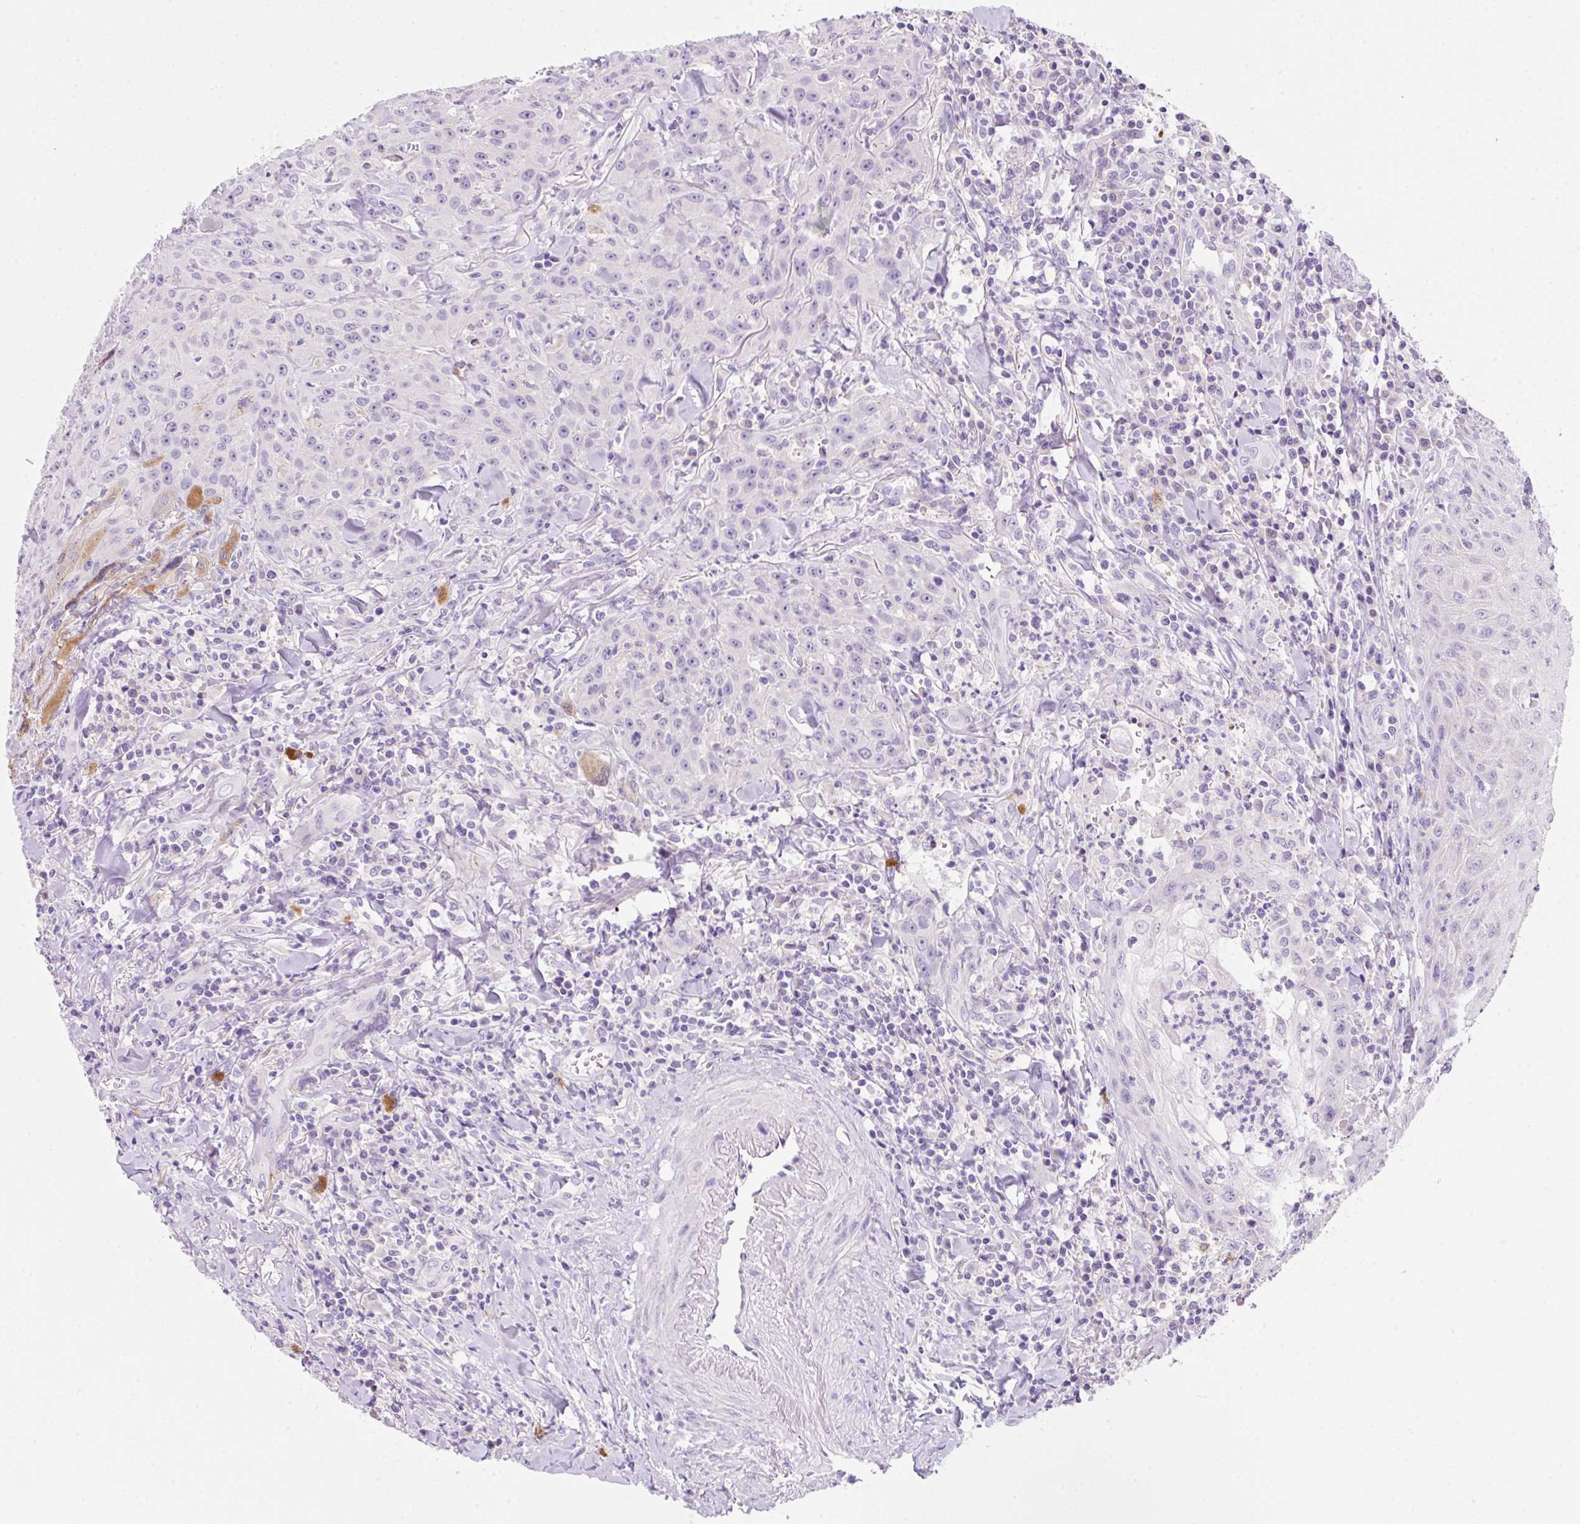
{"staining": {"intensity": "negative", "quantity": "none", "location": "none"}, "tissue": "head and neck cancer", "cell_type": "Tumor cells", "image_type": "cancer", "snomed": [{"axis": "morphology", "description": "Normal tissue, NOS"}, {"axis": "morphology", "description": "Squamous cell carcinoma, NOS"}, {"axis": "topography", "description": "Oral tissue"}, {"axis": "topography", "description": "Head-Neck"}], "caption": "Tumor cells are negative for brown protein staining in squamous cell carcinoma (head and neck).", "gene": "NDST3", "patient": {"sex": "female", "age": 70}}